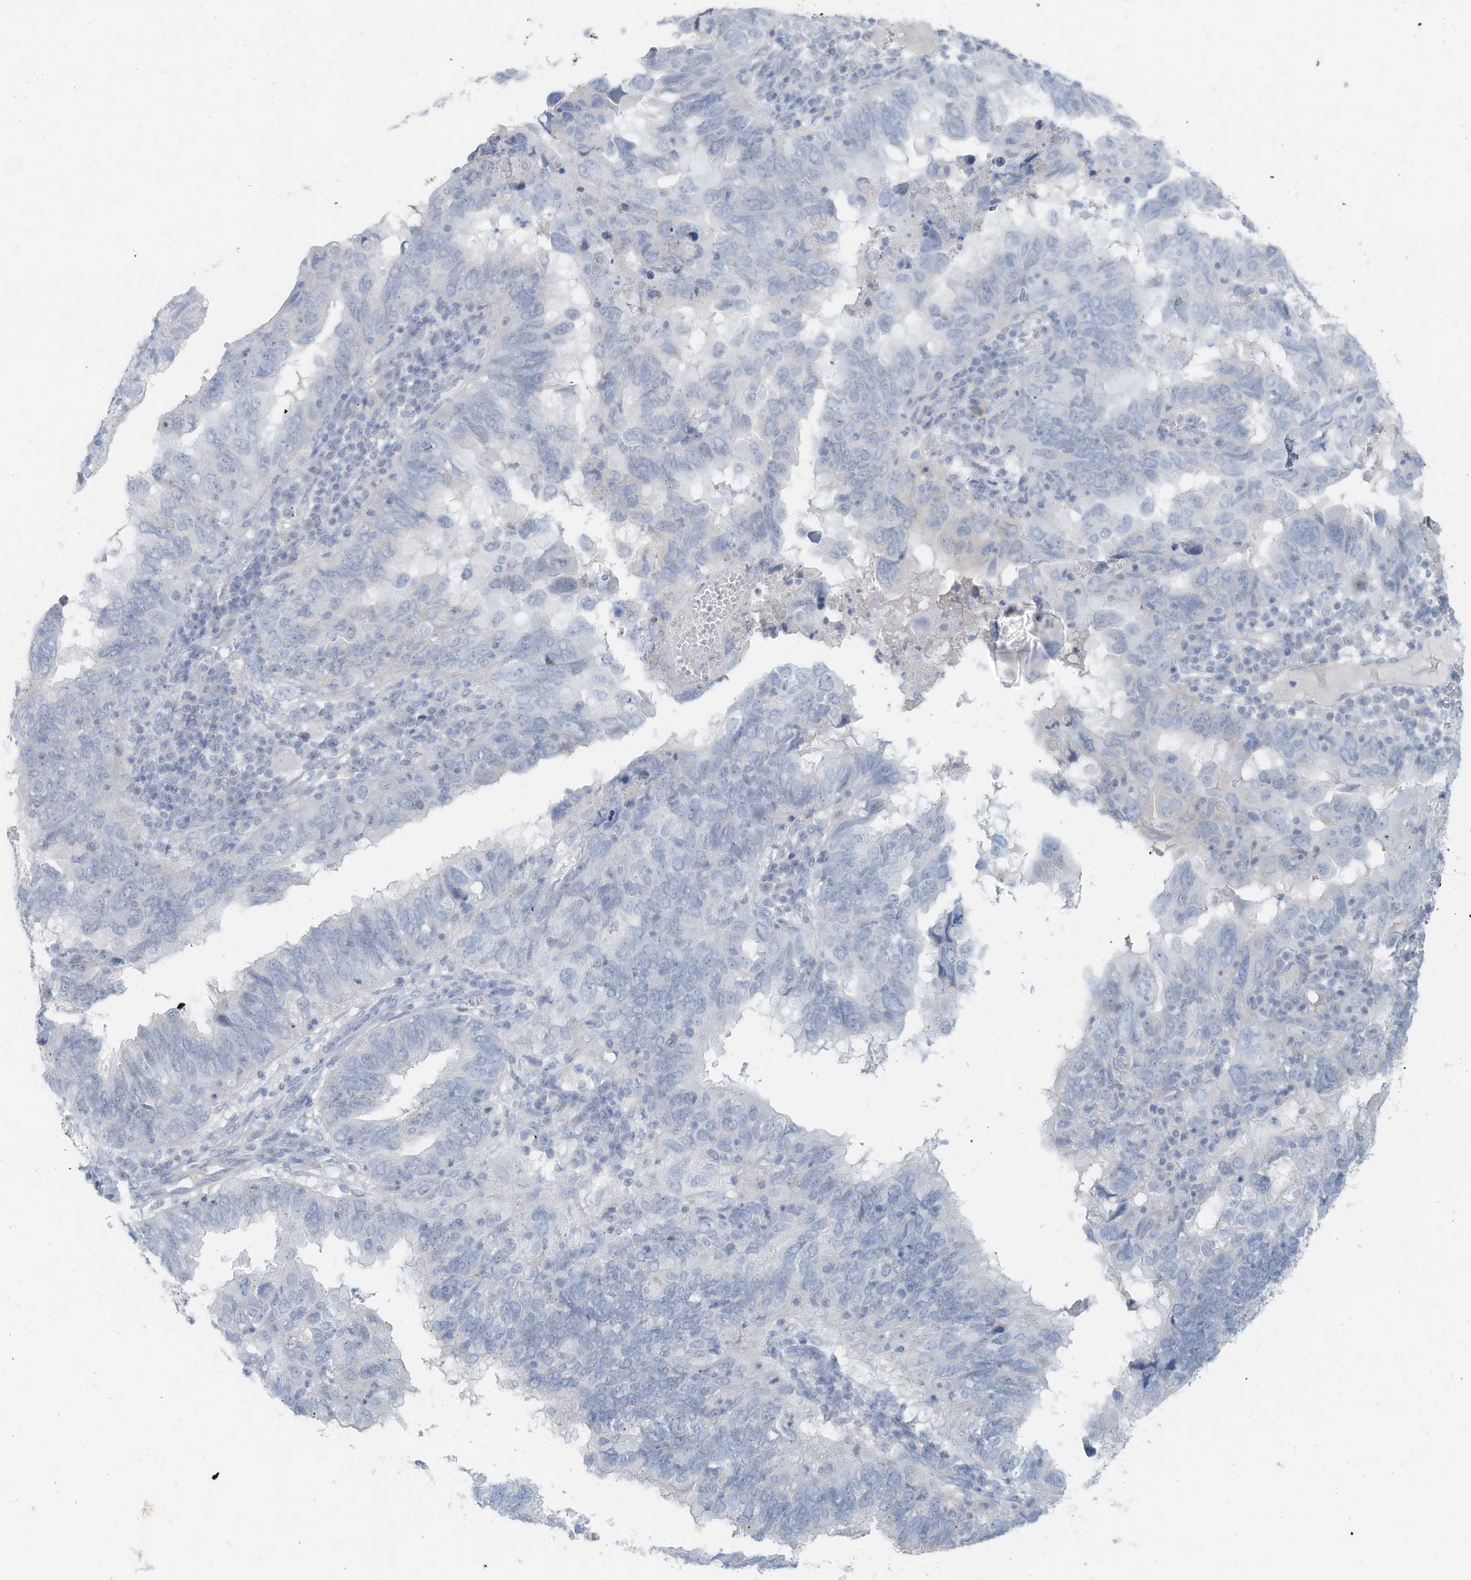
{"staining": {"intensity": "negative", "quantity": "none", "location": "none"}, "tissue": "endometrial cancer", "cell_type": "Tumor cells", "image_type": "cancer", "snomed": [{"axis": "morphology", "description": "Adenocarcinoma, NOS"}, {"axis": "topography", "description": "Uterus"}], "caption": "Immunohistochemistry image of human endometrial cancer stained for a protein (brown), which reveals no positivity in tumor cells.", "gene": "SLC25A43", "patient": {"sex": "female", "age": 77}}